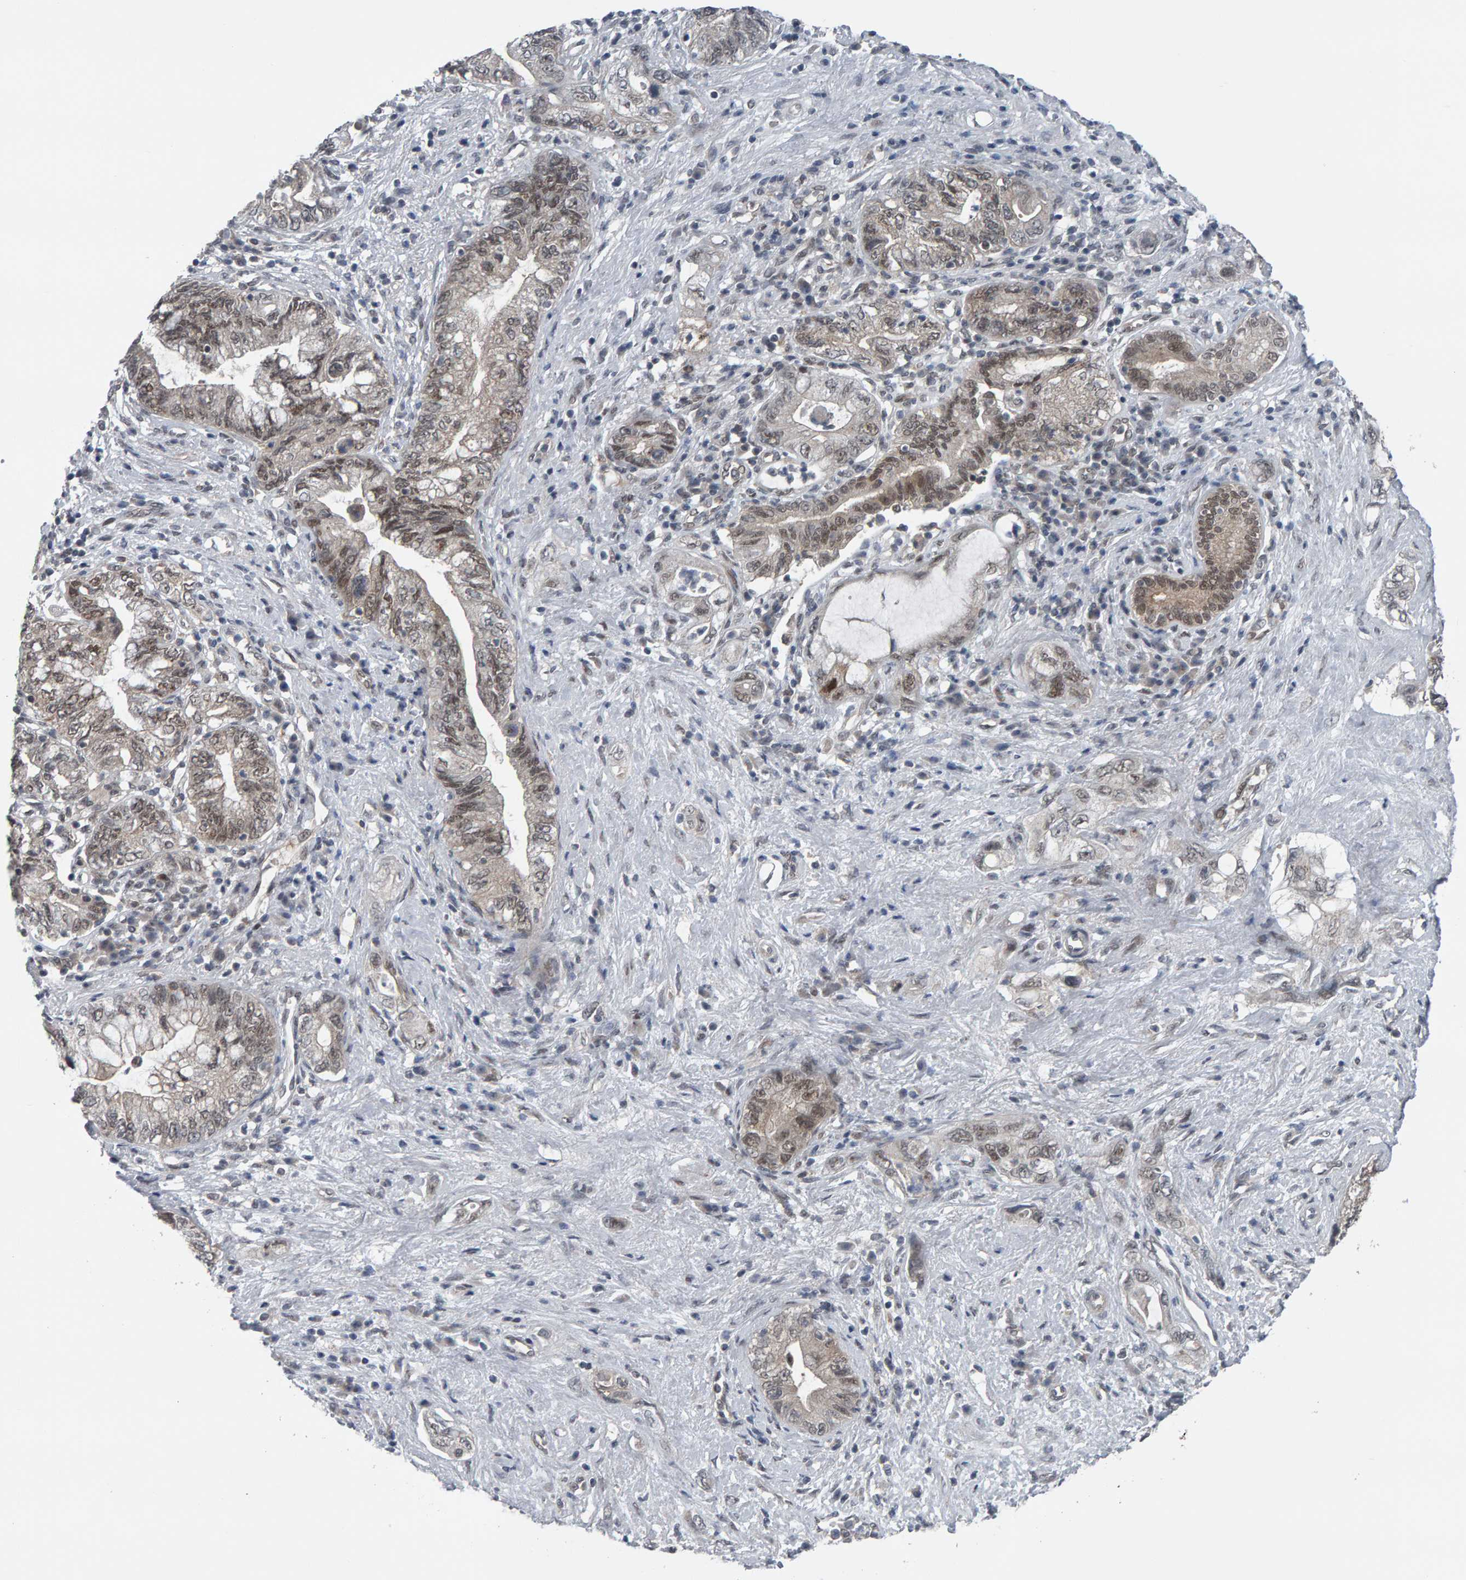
{"staining": {"intensity": "weak", "quantity": ">75%", "location": "nuclear"}, "tissue": "pancreatic cancer", "cell_type": "Tumor cells", "image_type": "cancer", "snomed": [{"axis": "morphology", "description": "Adenocarcinoma, NOS"}, {"axis": "topography", "description": "Pancreas"}], "caption": "A photomicrograph of human pancreatic adenocarcinoma stained for a protein reveals weak nuclear brown staining in tumor cells. Nuclei are stained in blue.", "gene": "COASY", "patient": {"sex": "female", "age": 73}}